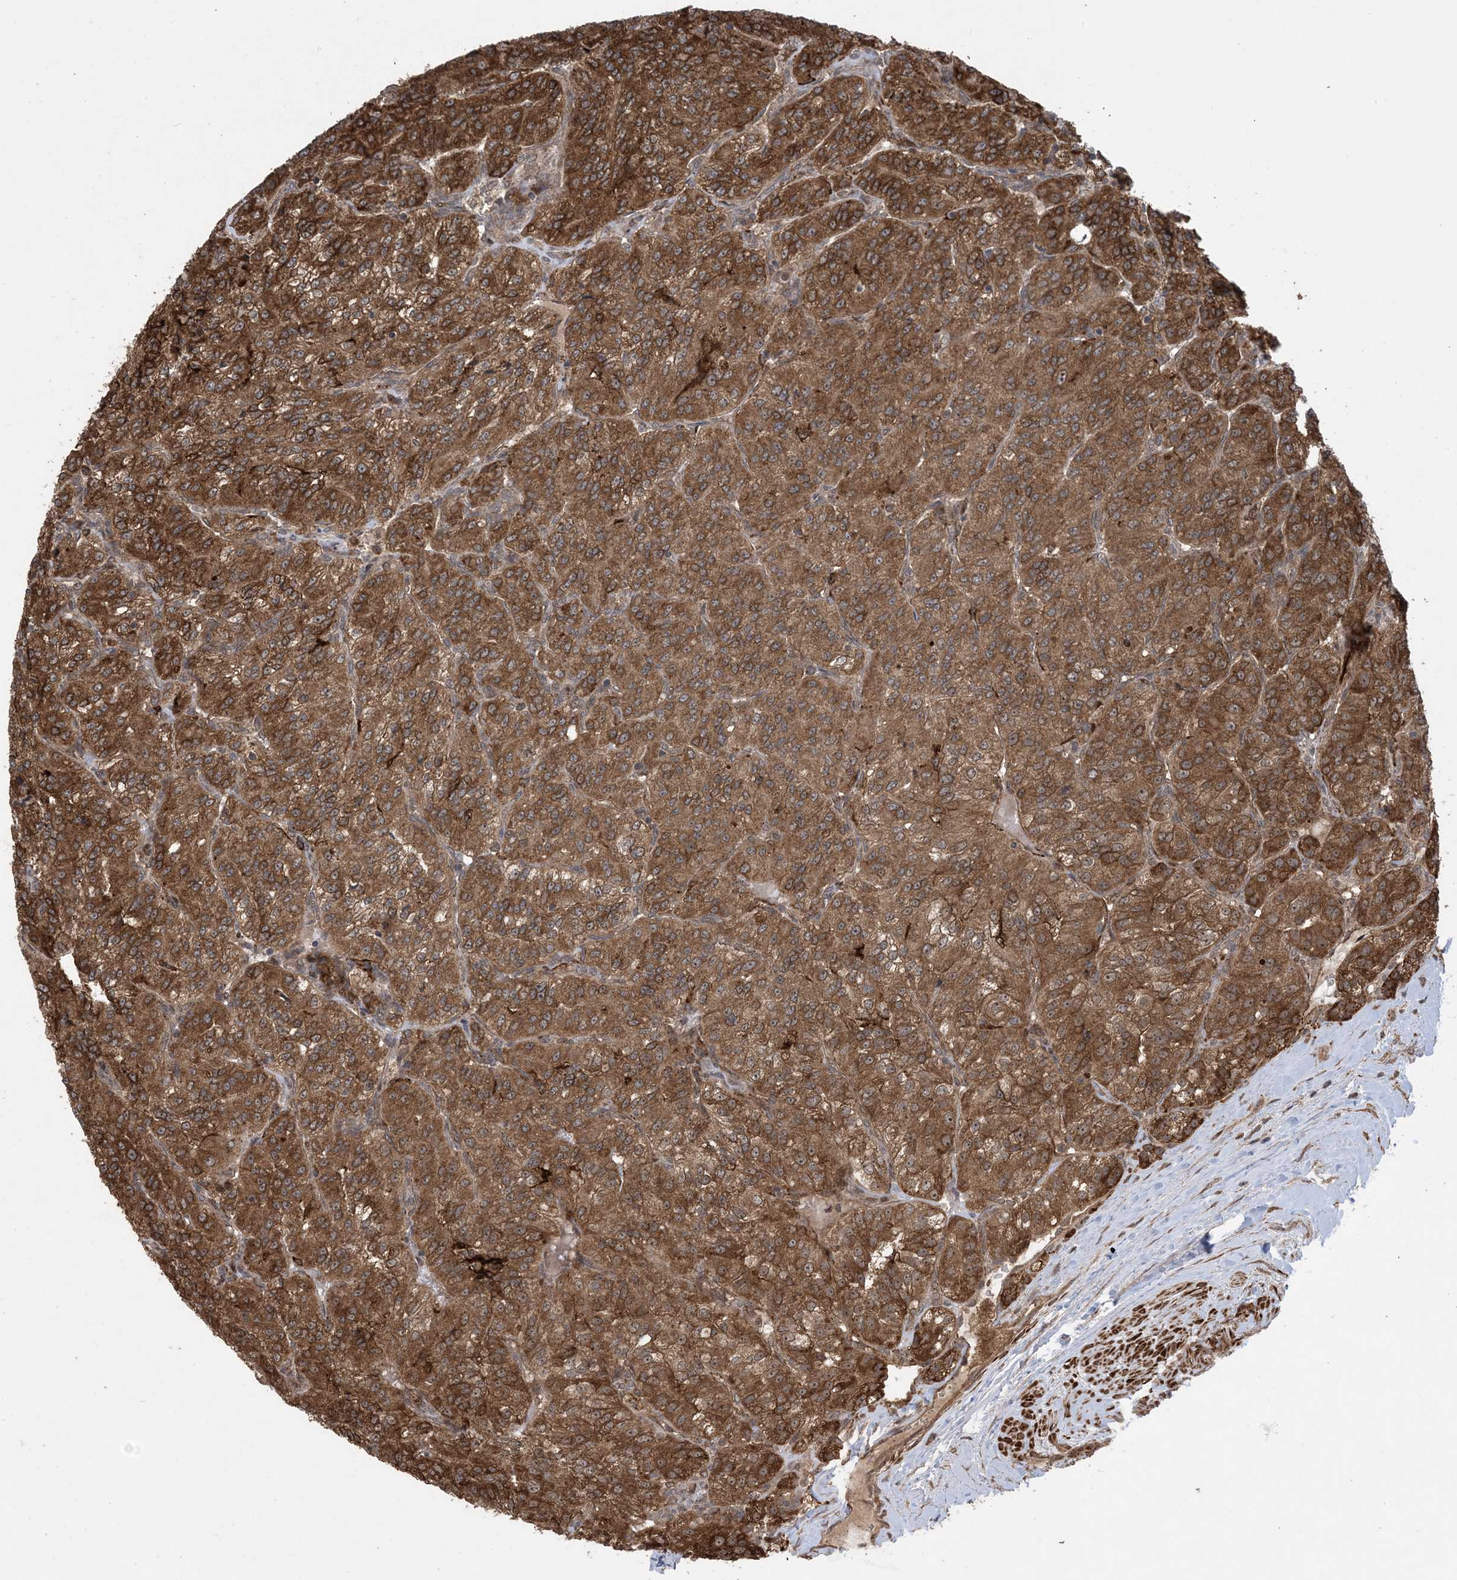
{"staining": {"intensity": "strong", "quantity": ">75%", "location": "cytoplasmic/membranous"}, "tissue": "renal cancer", "cell_type": "Tumor cells", "image_type": "cancer", "snomed": [{"axis": "morphology", "description": "Adenocarcinoma, NOS"}, {"axis": "topography", "description": "Kidney"}], "caption": "High-magnification brightfield microscopy of renal cancer (adenocarcinoma) stained with DAB (brown) and counterstained with hematoxylin (blue). tumor cells exhibit strong cytoplasmic/membranous expression is present in about>75% of cells.", "gene": "ZNF511", "patient": {"sex": "female", "age": 63}}